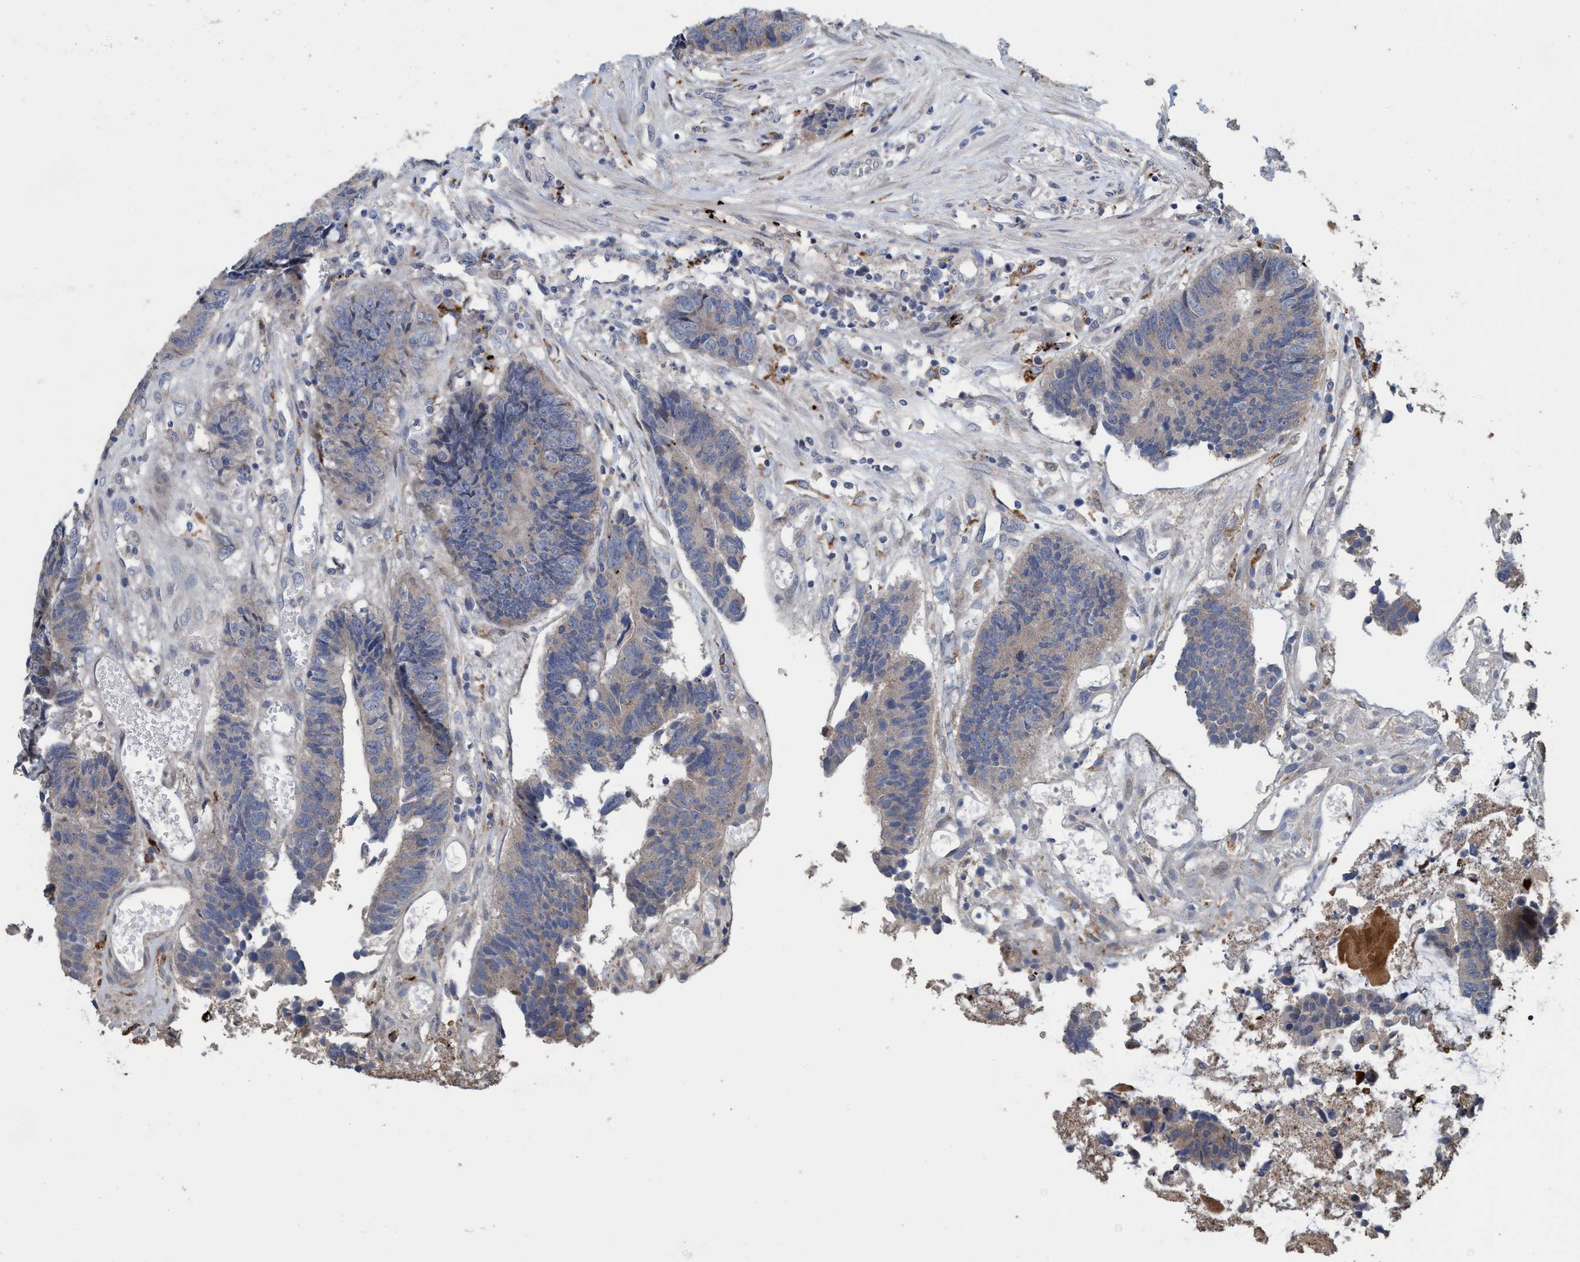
{"staining": {"intensity": "negative", "quantity": "none", "location": "none"}, "tissue": "colorectal cancer", "cell_type": "Tumor cells", "image_type": "cancer", "snomed": [{"axis": "morphology", "description": "Adenocarcinoma, NOS"}, {"axis": "topography", "description": "Rectum"}], "caption": "Immunohistochemical staining of human colorectal adenocarcinoma reveals no significant expression in tumor cells.", "gene": "BBS9", "patient": {"sex": "male", "age": 84}}